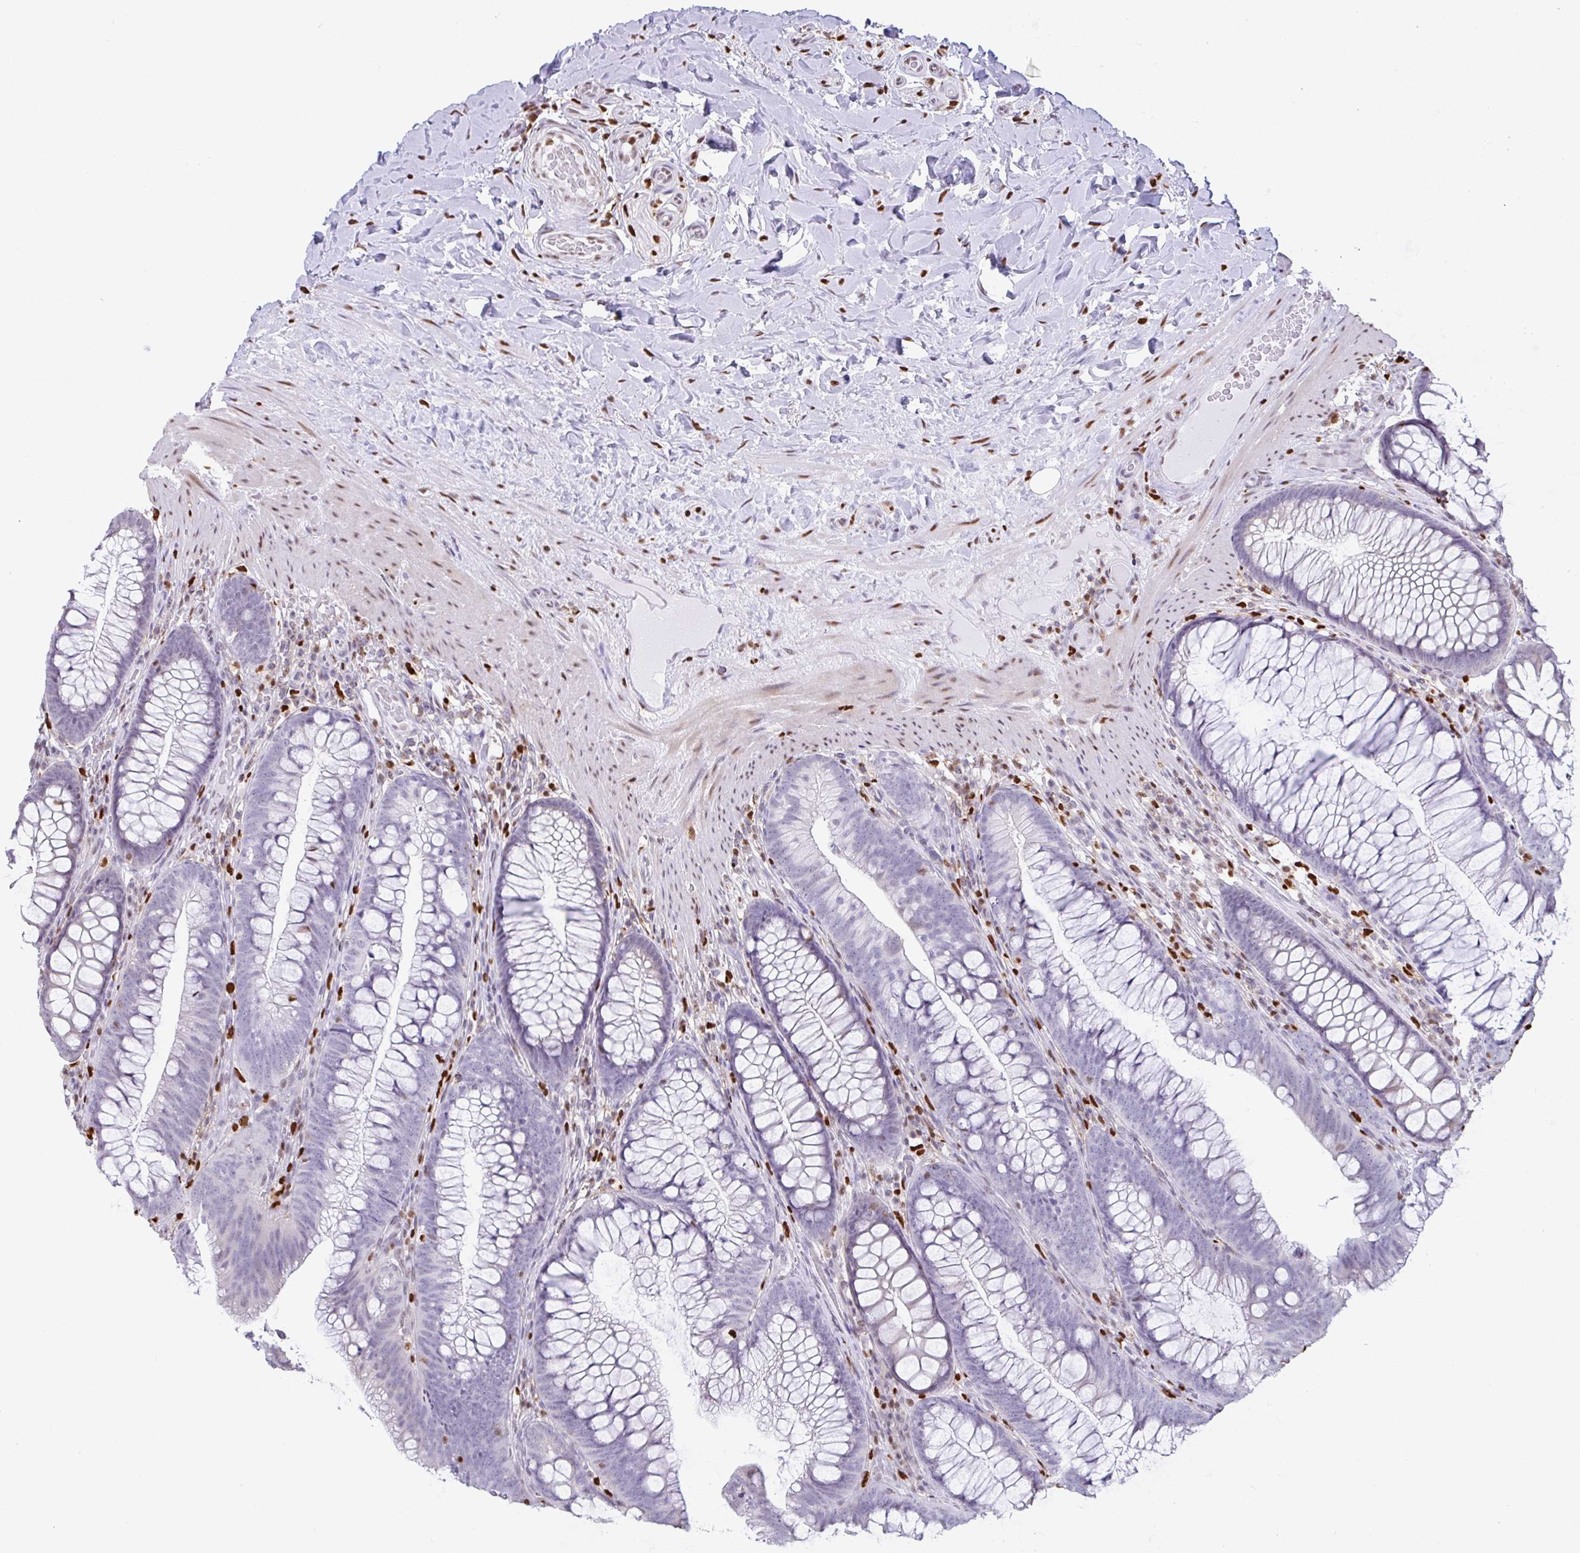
{"staining": {"intensity": "moderate", "quantity": ">75%", "location": "nuclear"}, "tissue": "colon", "cell_type": "Endothelial cells", "image_type": "normal", "snomed": [{"axis": "morphology", "description": "Normal tissue, NOS"}, {"axis": "morphology", "description": "Adenoma, NOS"}, {"axis": "topography", "description": "Soft tissue"}, {"axis": "topography", "description": "Colon"}], "caption": "Immunohistochemistry (IHC) photomicrograph of unremarkable colon: human colon stained using IHC reveals medium levels of moderate protein expression localized specifically in the nuclear of endothelial cells, appearing as a nuclear brown color.", "gene": "BTBD10", "patient": {"sex": "male", "age": 47}}